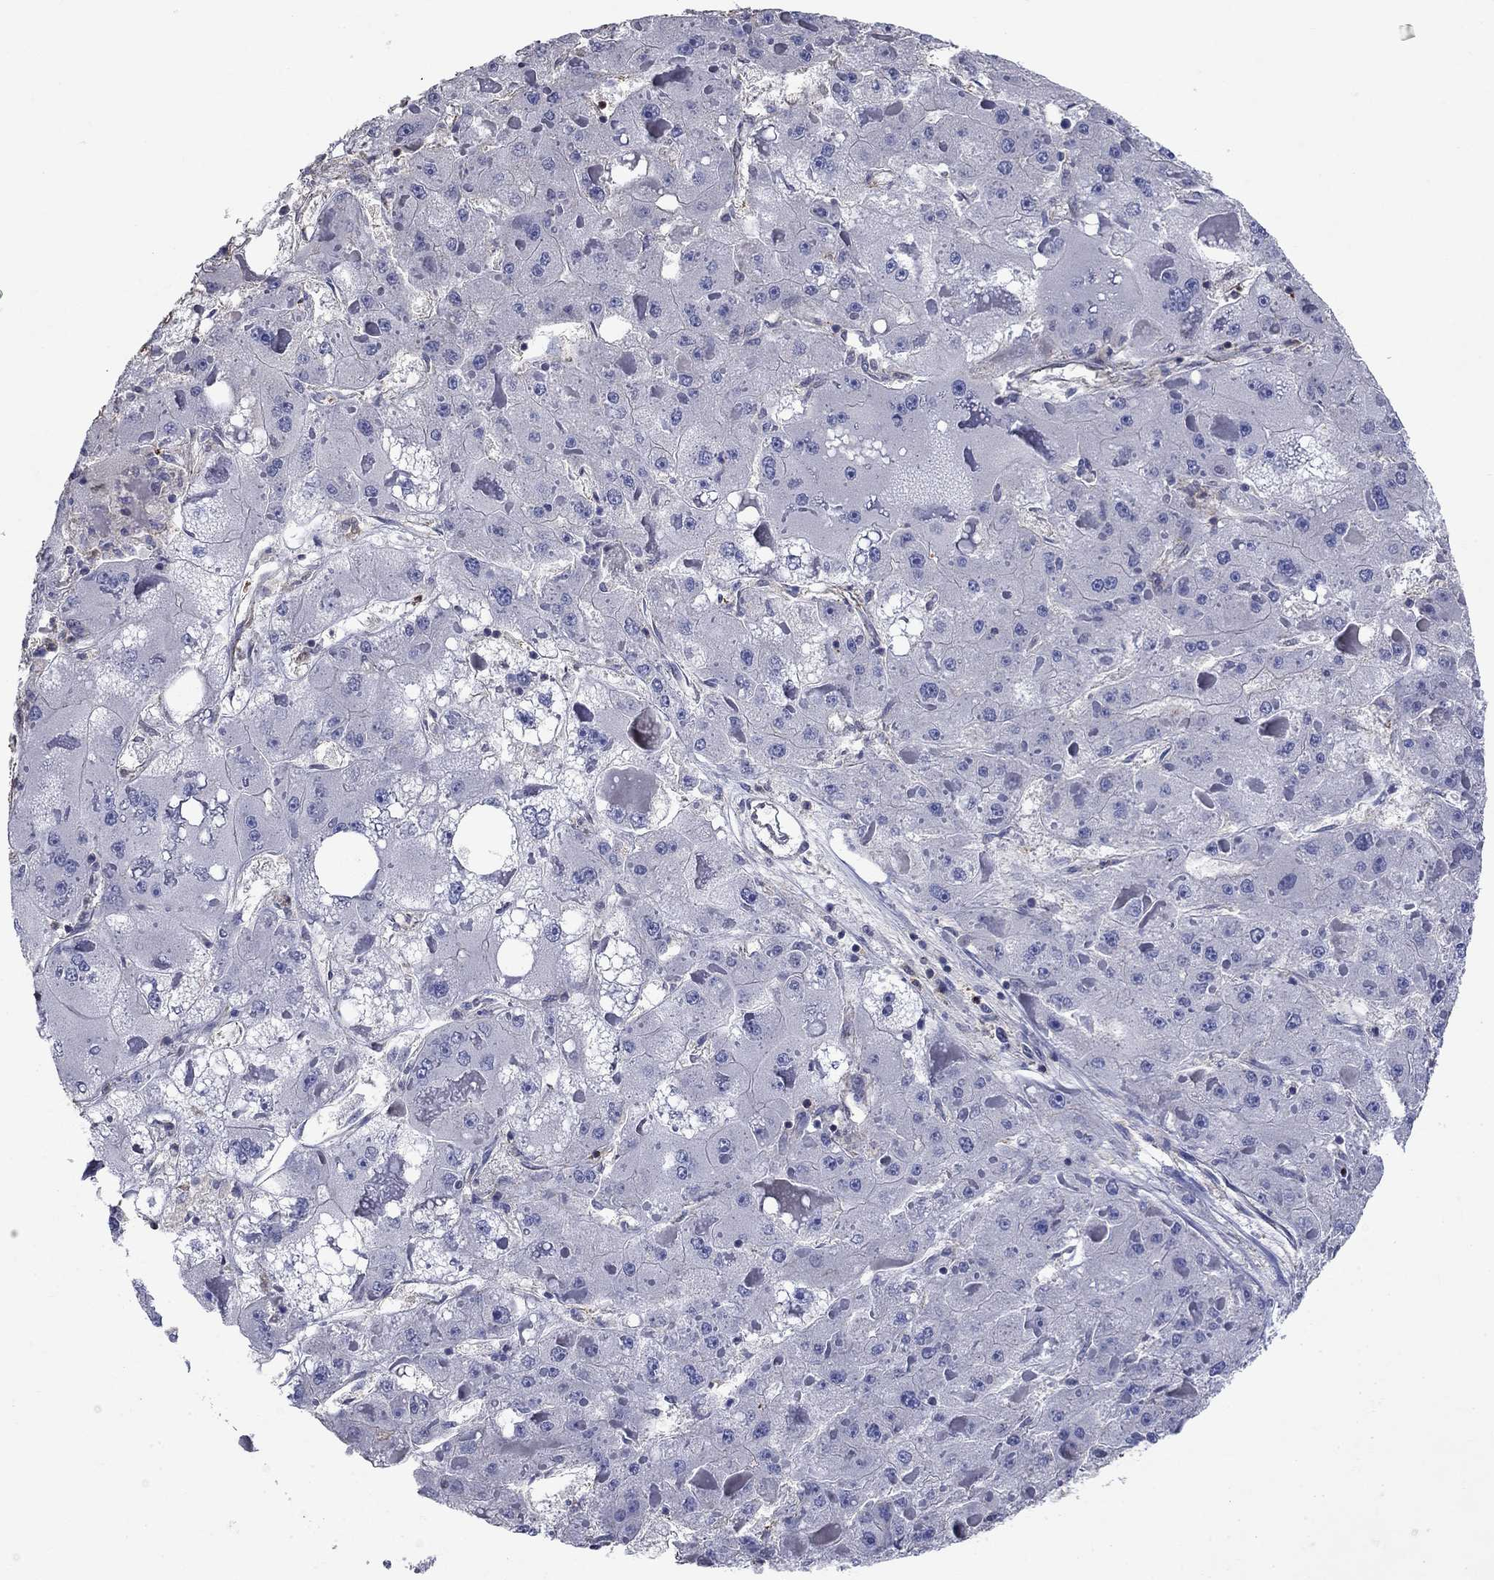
{"staining": {"intensity": "negative", "quantity": "none", "location": "none"}, "tissue": "liver cancer", "cell_type": "Tumor cells", "image_type": "cancer", "snomed": [{"axis": "morphology", "description": "Carcinoma, Hepatocellular, NOS"}, {"axis": "topography", "description": "Liver"}], "caption": "IHC histopathology image of neoplastic tissue: human liver cancer stained with DAB (3,3'-diaminobenzidine) displays no significant protein staining in tumor cells. Nuclei are stained in blue.", "gene": "DVL1", "patient": {"sex": "female", "age": 73}}